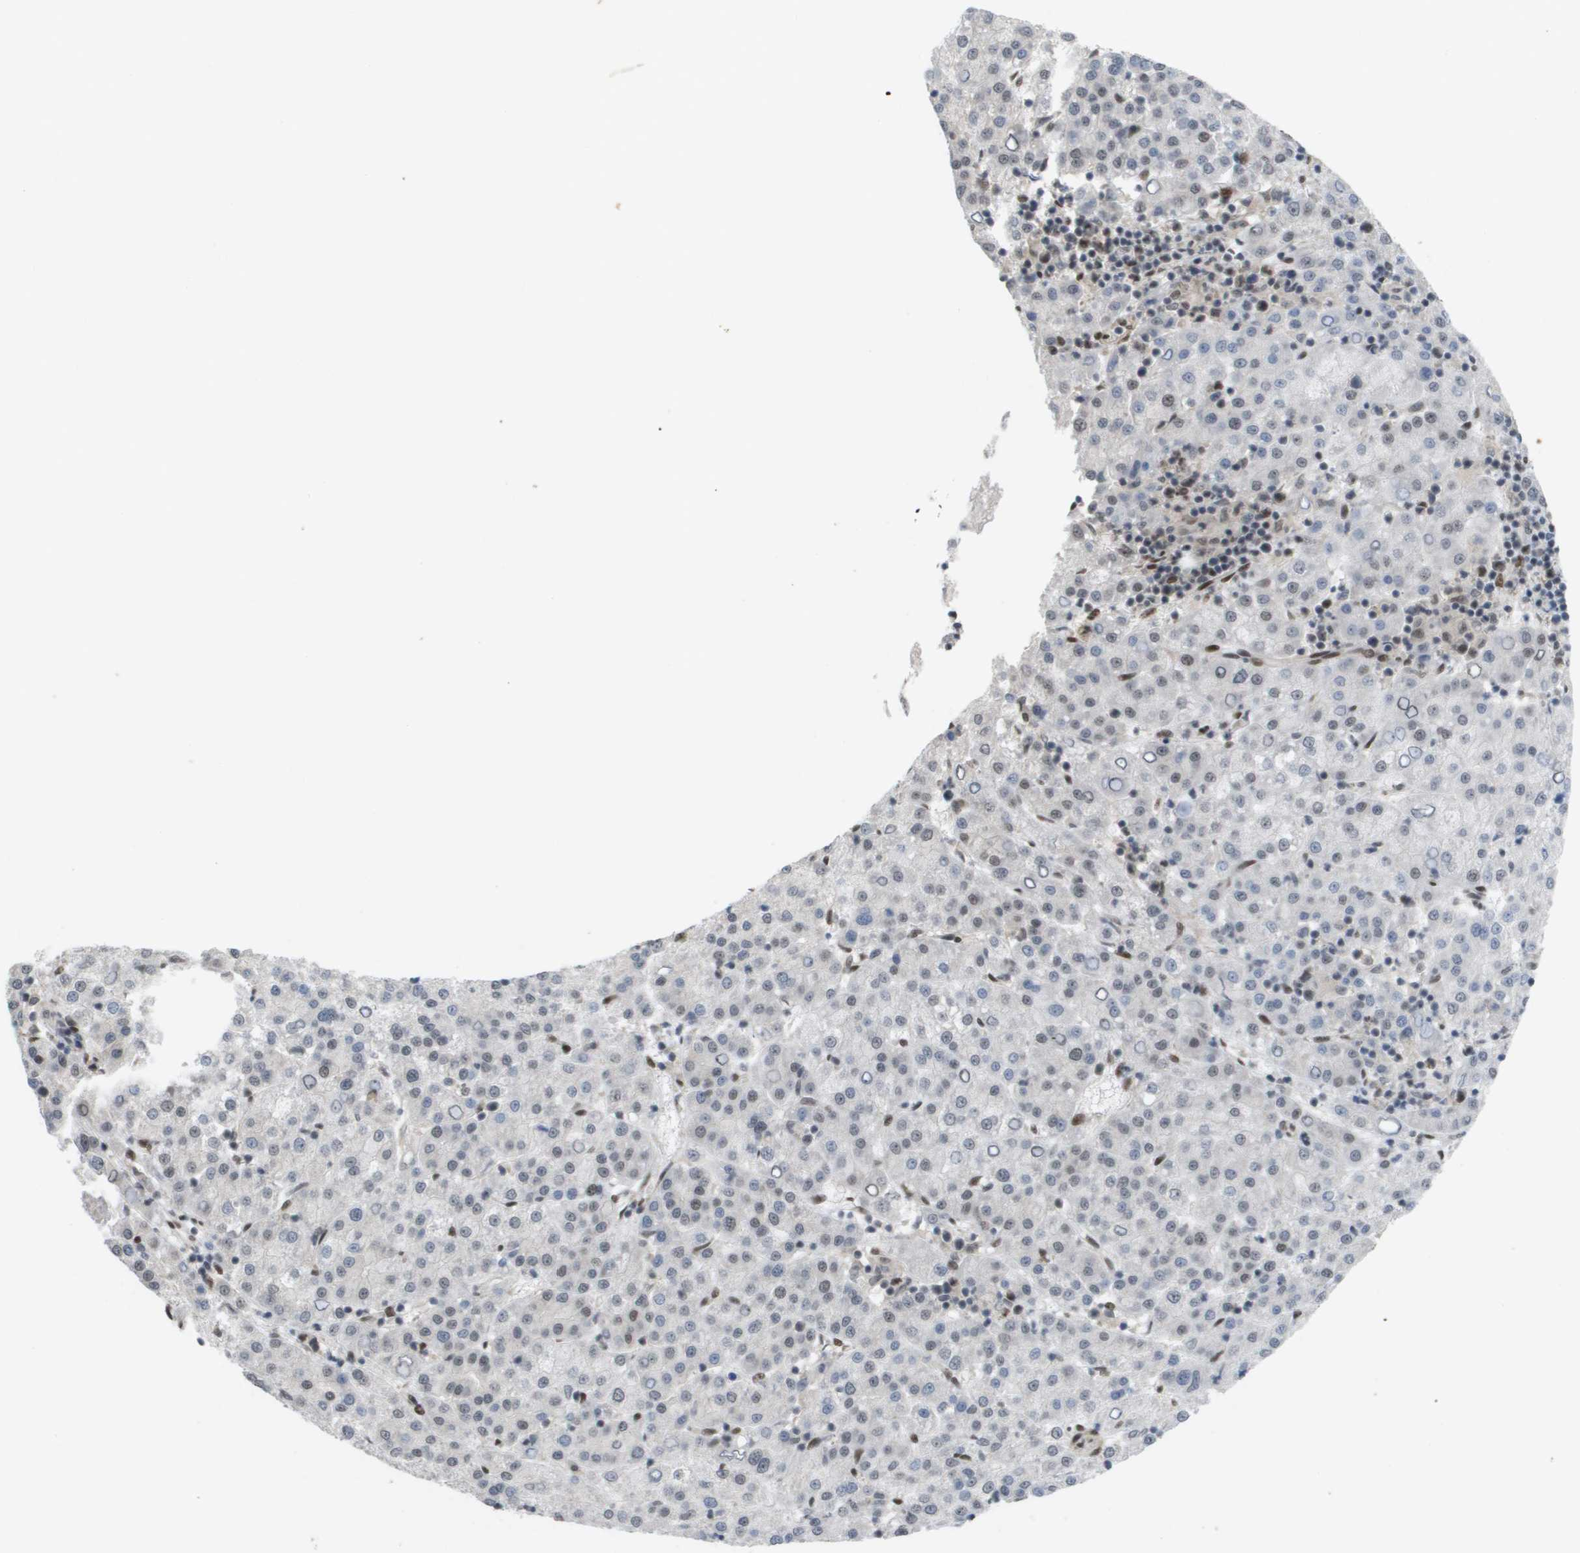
{"staining": {"intensity": "weak", "quantity": "<25%", "location": "nuclear"}, "tissue": "liver cancer", "cell_type": "Tumor cells", "image_type": "cancer", "snomed": [{"axis": "morphology", "description": "Carcinoma, Hepatocellular, NOS"}, {"axis": "topography", "description": "Liver"}], "caption": "High magnification brightfield microscopy of liver hepatocellular carcinoma stained with DAB (3,3'-diaminobenzidine) (brown) and counterstained with hematoxylin (blue): tumor cells show no significant staining.", "gene": "CDT1", "patient": {"sex": "female", "age": 58}}